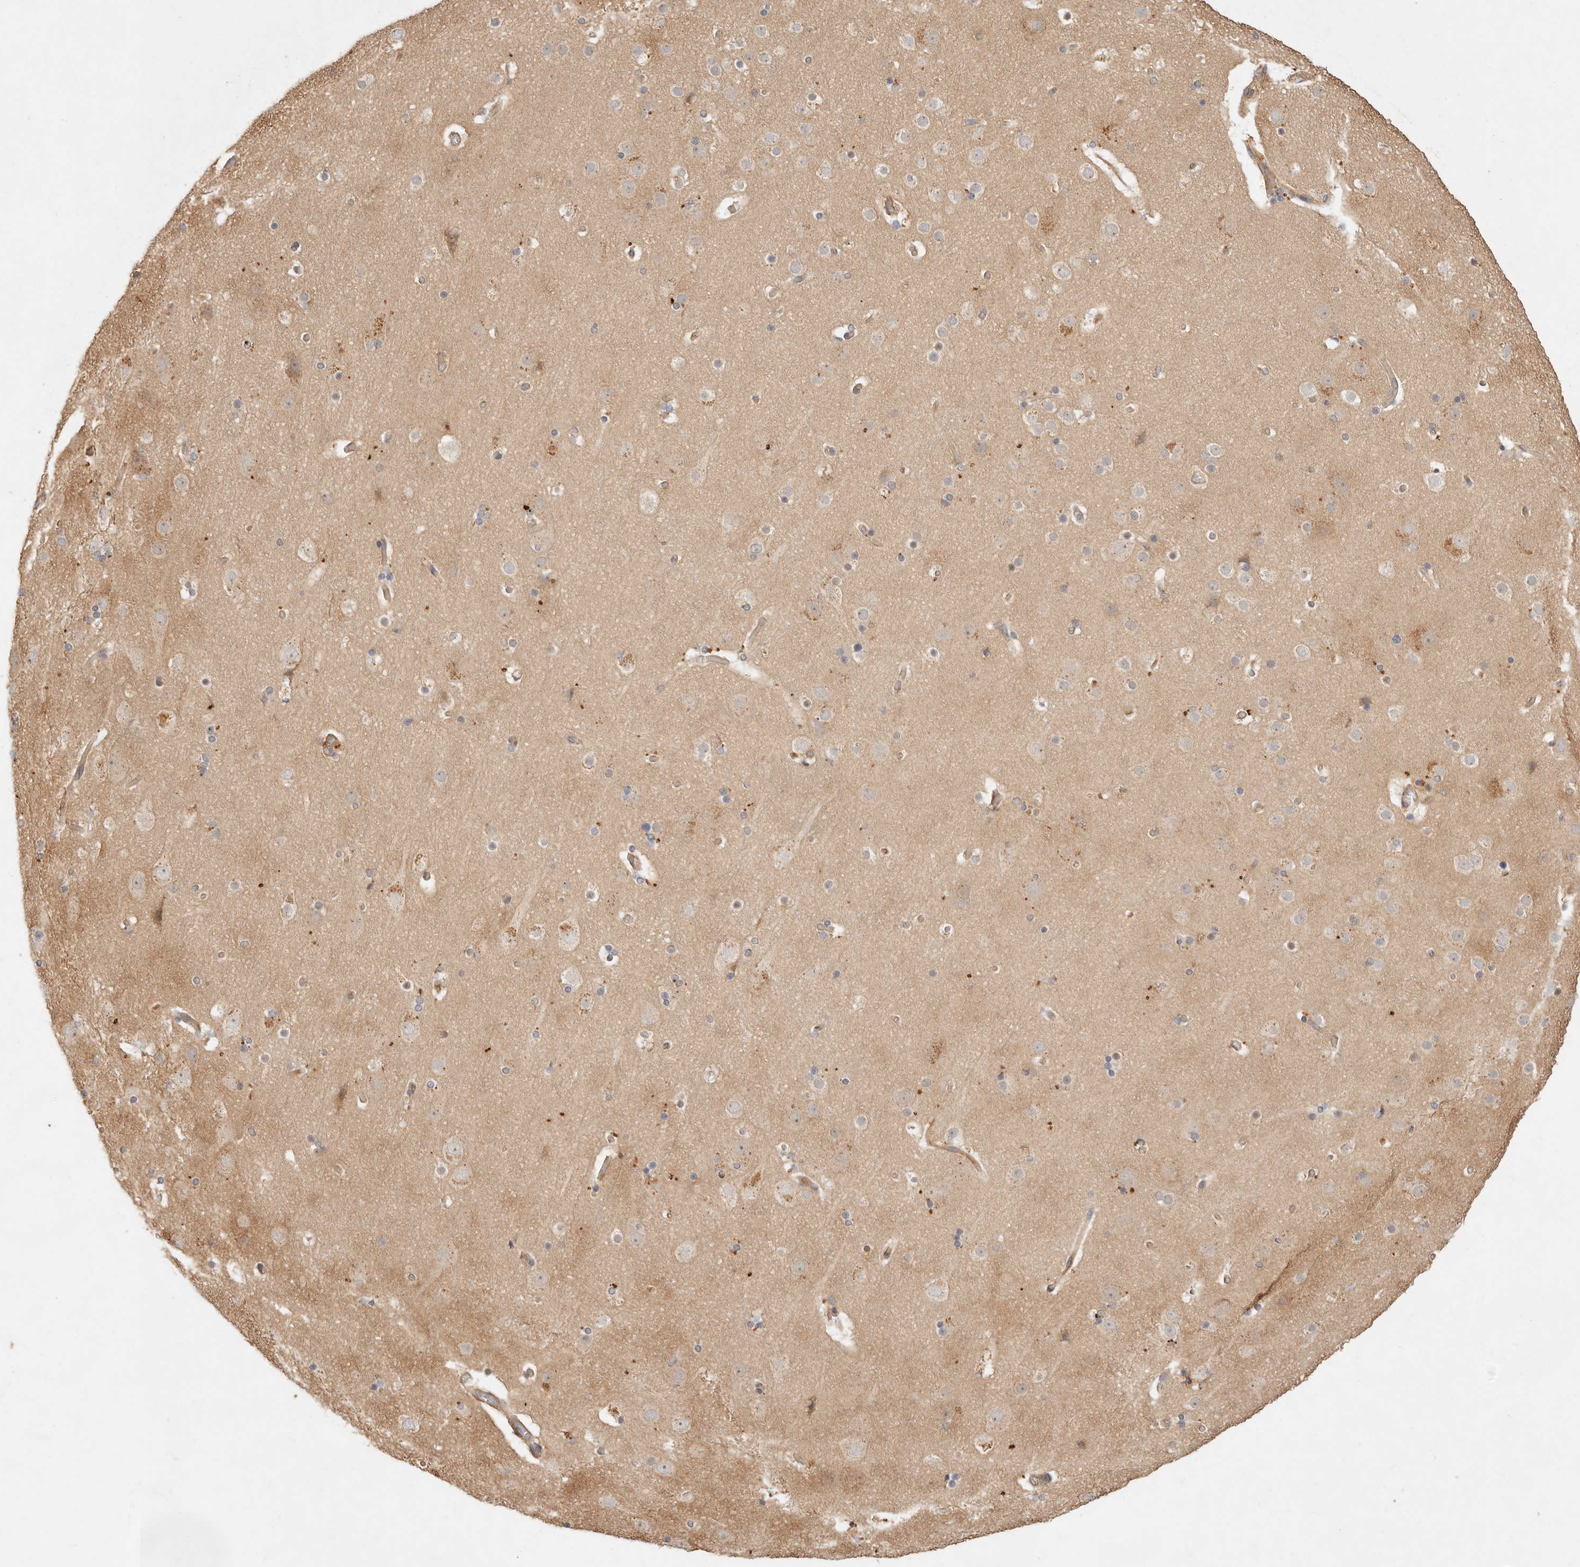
{"staining": {"intensity": "weak", "quantity": ">75%", "location": "cytoplasmic/membranous"}, "tissue": "cerebral cortex", "cell_type": "Endothelial cells", "image_type": "normal", "snomed": [{"axis": "morphology", "description": "Normal tissue, NOS"}, {"axis": "topography", "description": "Cerebral cortex"}], "caption": "Endothelial cells reveal low levels of weak cytoplasmic/membranous expression in approximately >75% of cells in unremarkable cerebral cortex.", "gene": "HECTD3", "patient": {"sex": "male", "age": 57}}